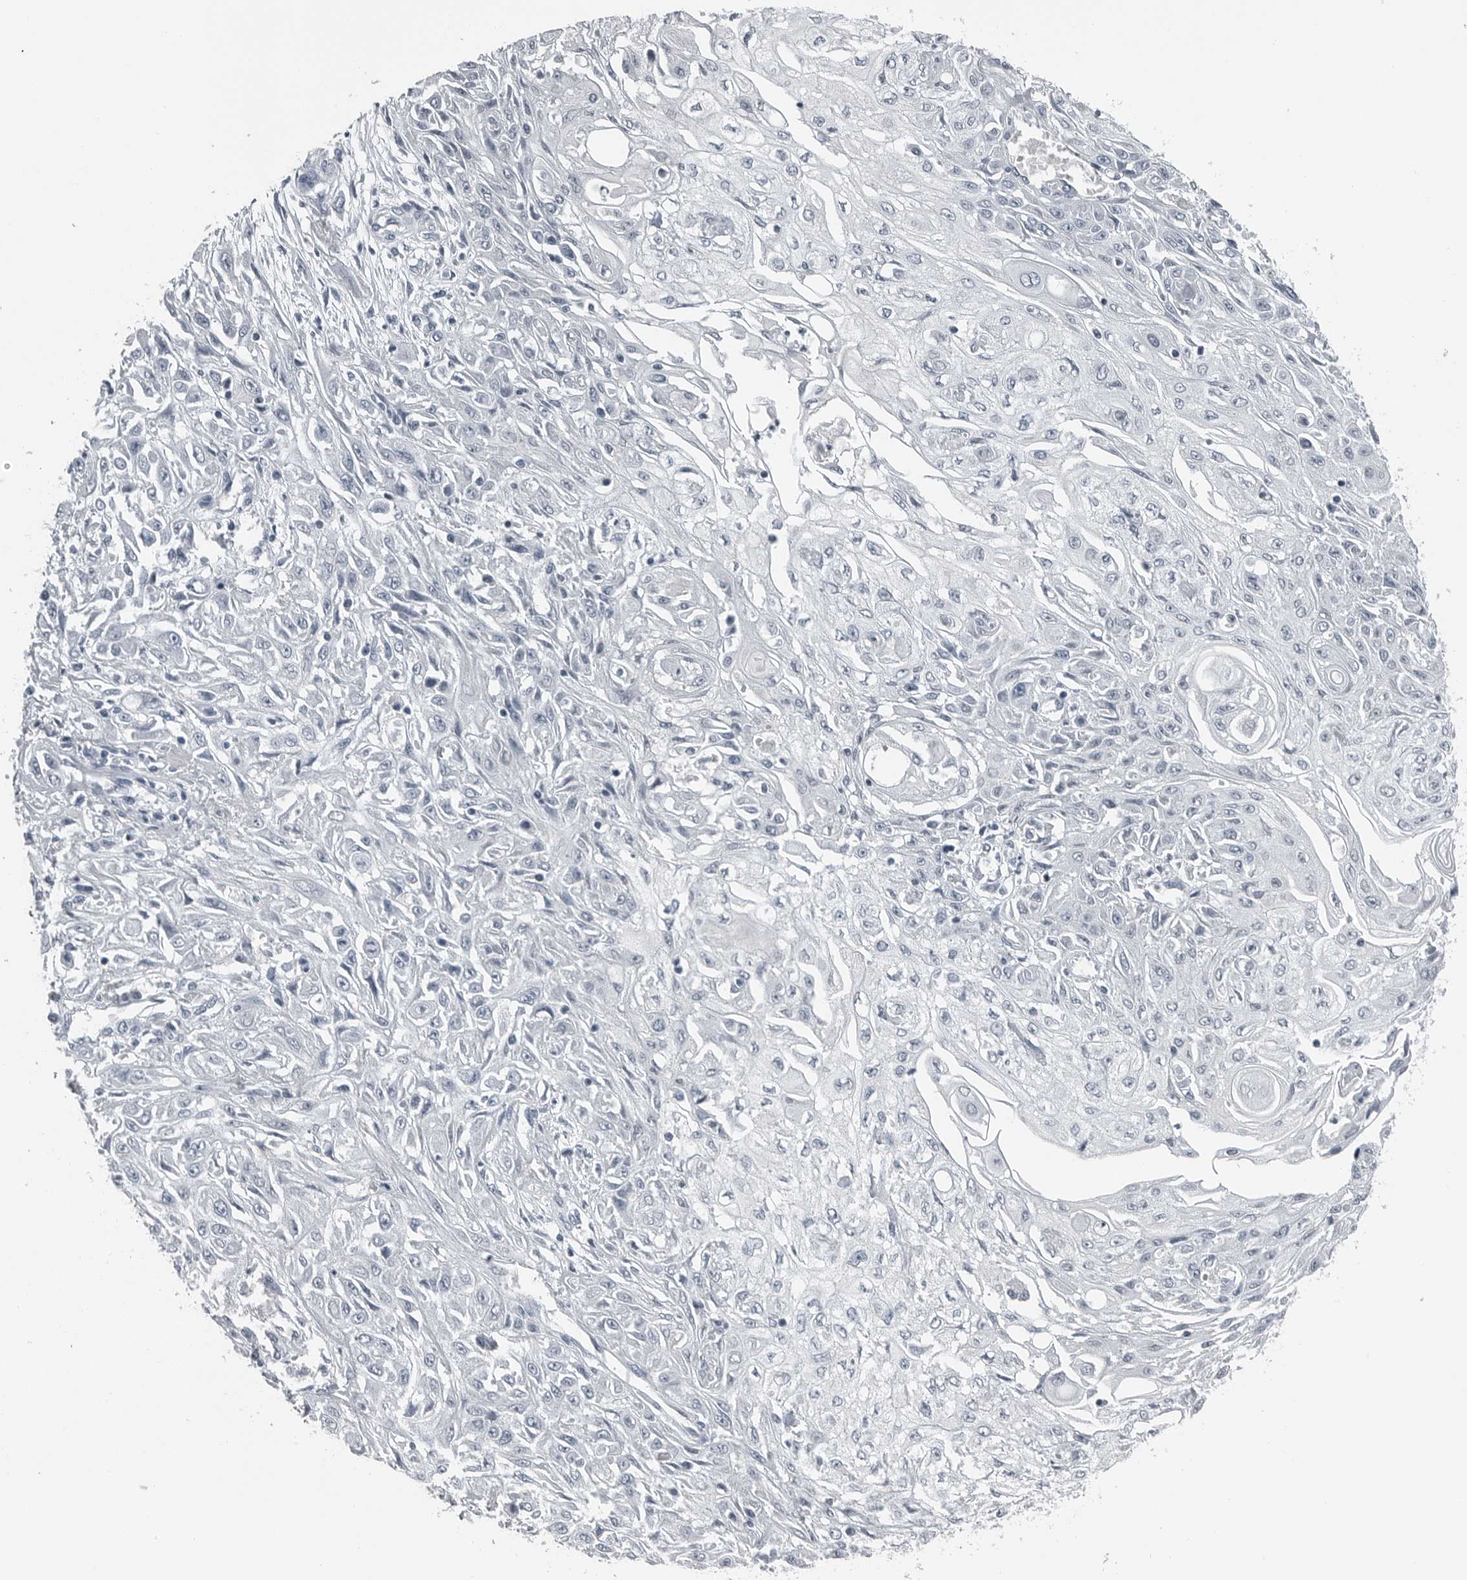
{"staining": {"intensity": "negative", "quantity": "none", "location": "none"}, "tissue": "skin cancer", "cell_type": "Tumor cells", "image_type": "cancer", "snomed": [{"axis": "morphology", "description": "Squamous cell carcinoma, NOS"}, {"axis": "morphology", "description": "Squamous cell carcinoma, metastatic, NOS"}, {"axis": "topography", "description": "Skin"}, {"axis": "topography", "description": "Lymph node"}], "caption": "Protein analysis of squamous cell carcinoma (skin) shows no significant staining in tumor cells.", "gene": "SPINK1", "patient": {"sex": "male", "age": 75}}